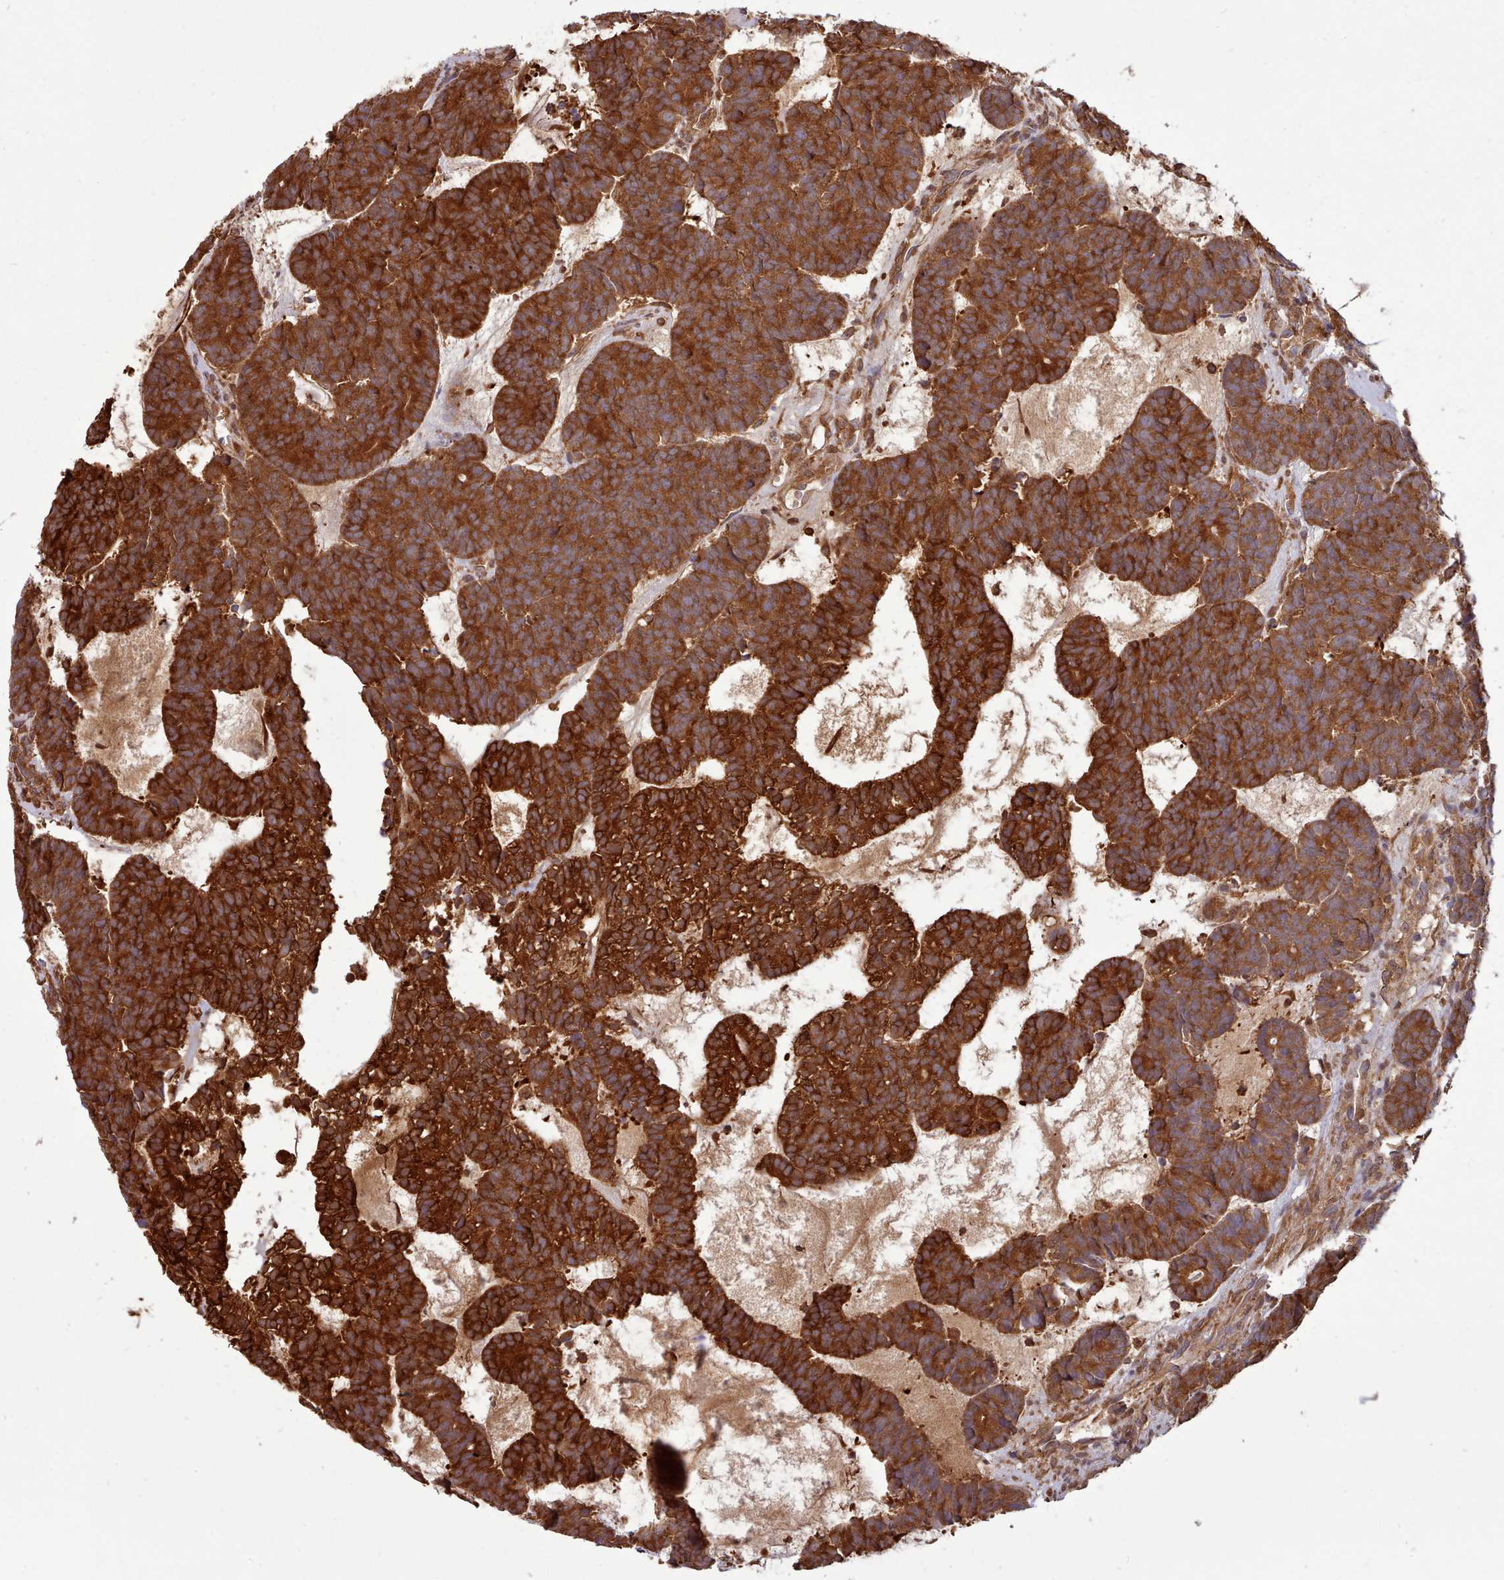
{"staining": {"intensity": "strong", "quantity": ">75%", "location": "cytoplasmic/membranous"}, "tissue": "head and neck cancer", "cell_type": "Tumor cells", "image_type": "cancer", "snomed": [{"axis": "morphology", "description": "Adenocarcinoma, NOS"}, {"axis": "topography", "description": "Head-Neck"}], "caption": "There is high levels of strong cytoplasmic/membranous positivity in tumor cells of adenocarcinoma (head and neck), as demonstrated by immunohistochemical staining (brown color).", "gene": "SLC4A9", "patient": {"sex": "female", "age": 81}}